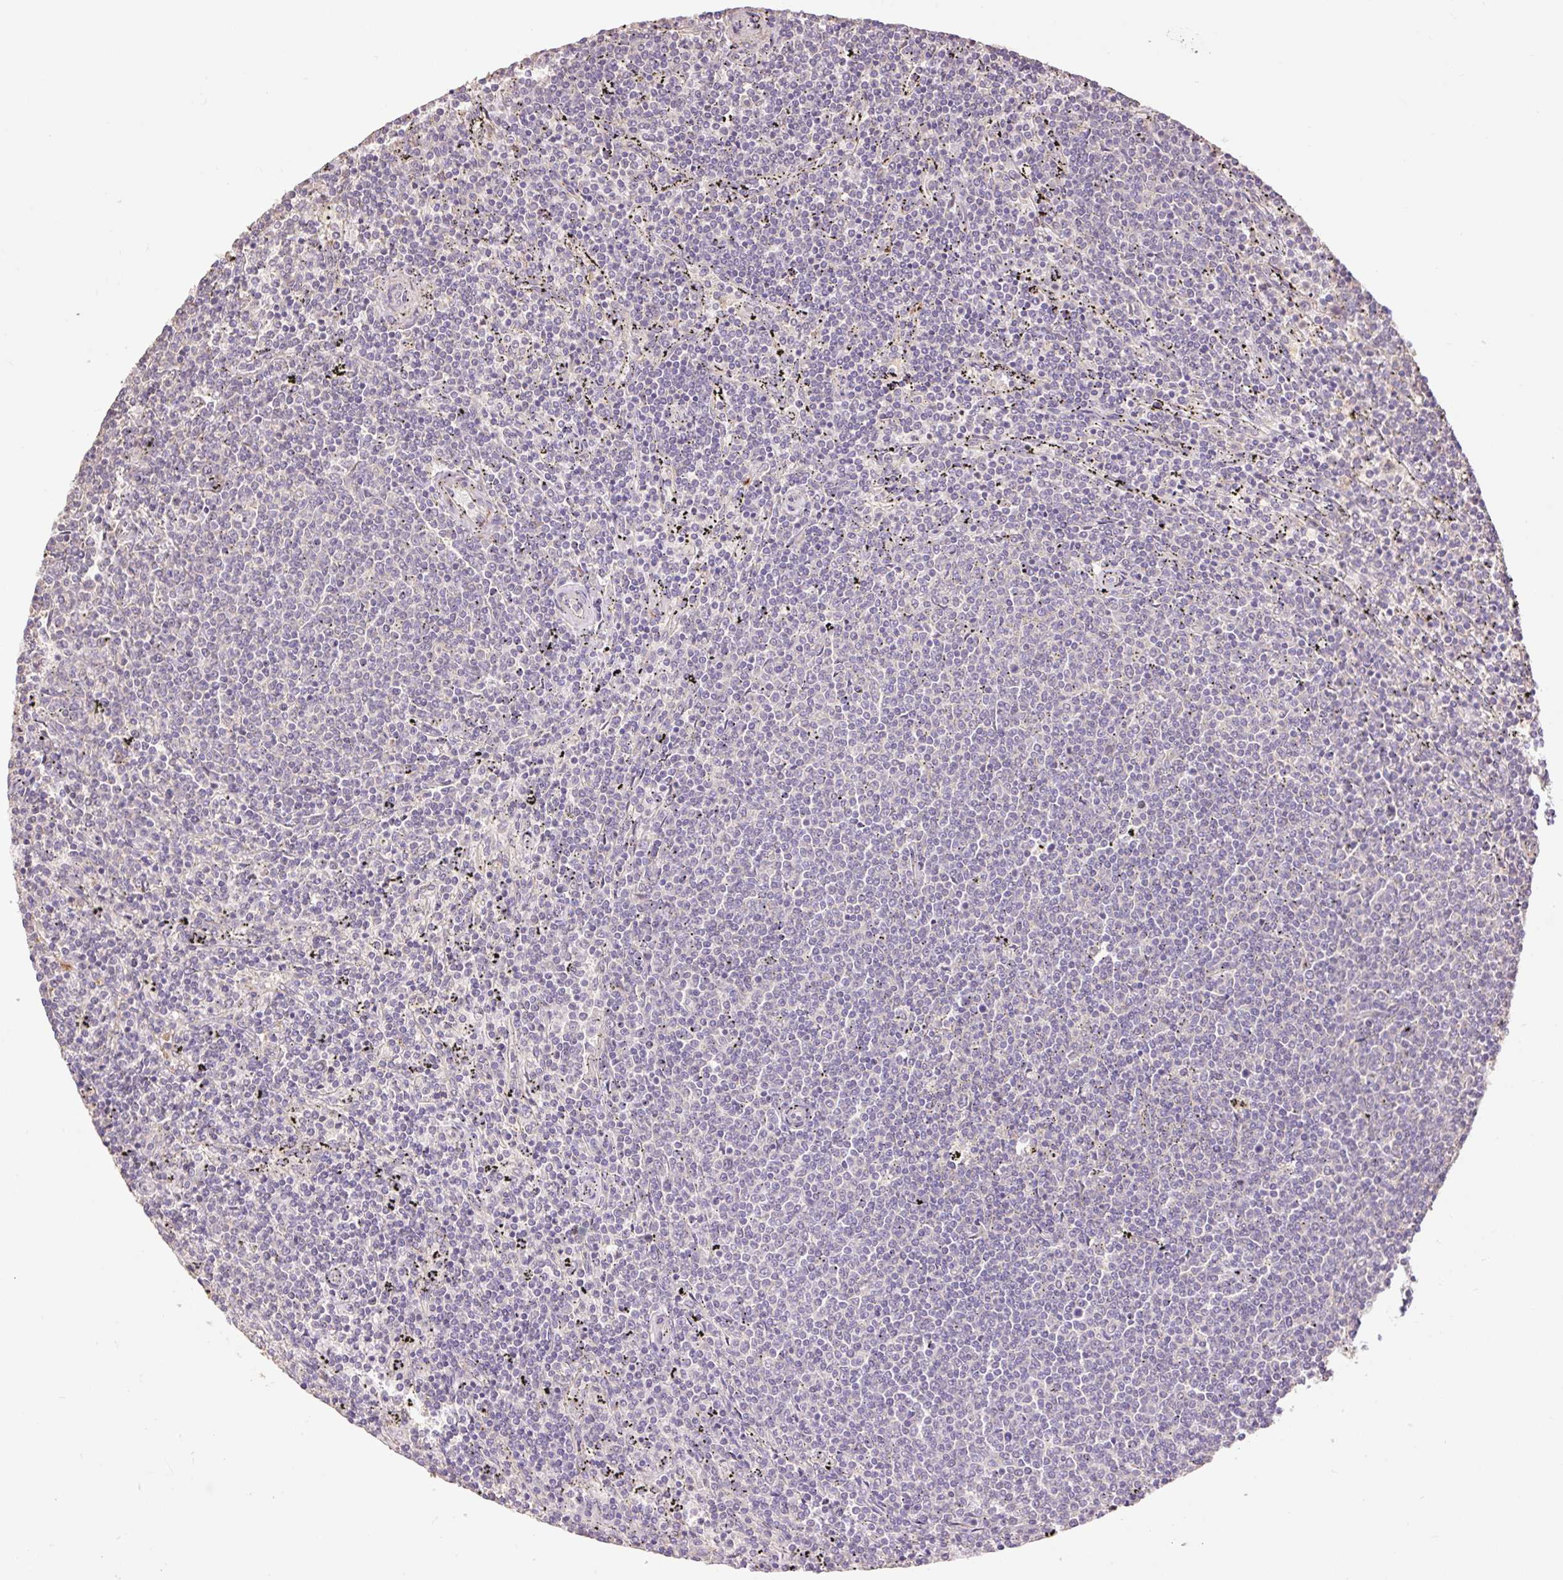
{"staining": {"intensity": "negative", "quantity": "none", "location": "none"}, "tissue": "lymphoma", "cell_type": "Tumor cells", "image_type": "cancer", "snomed": [{"axis": "morphology", "description": "Malignant lymphoma, non-Hodgkin's type, Low grade"}, {"axis": "topography", "description": "Spleen"}], "caption": "Low-grade malignant lymphoma, non-Hodgkin's type stained for a protein using immunohistochemistry (IHC) displays no expression tumor cells.", "gene": "DESI1", "patient": {"sex": "female", "age": 50}}